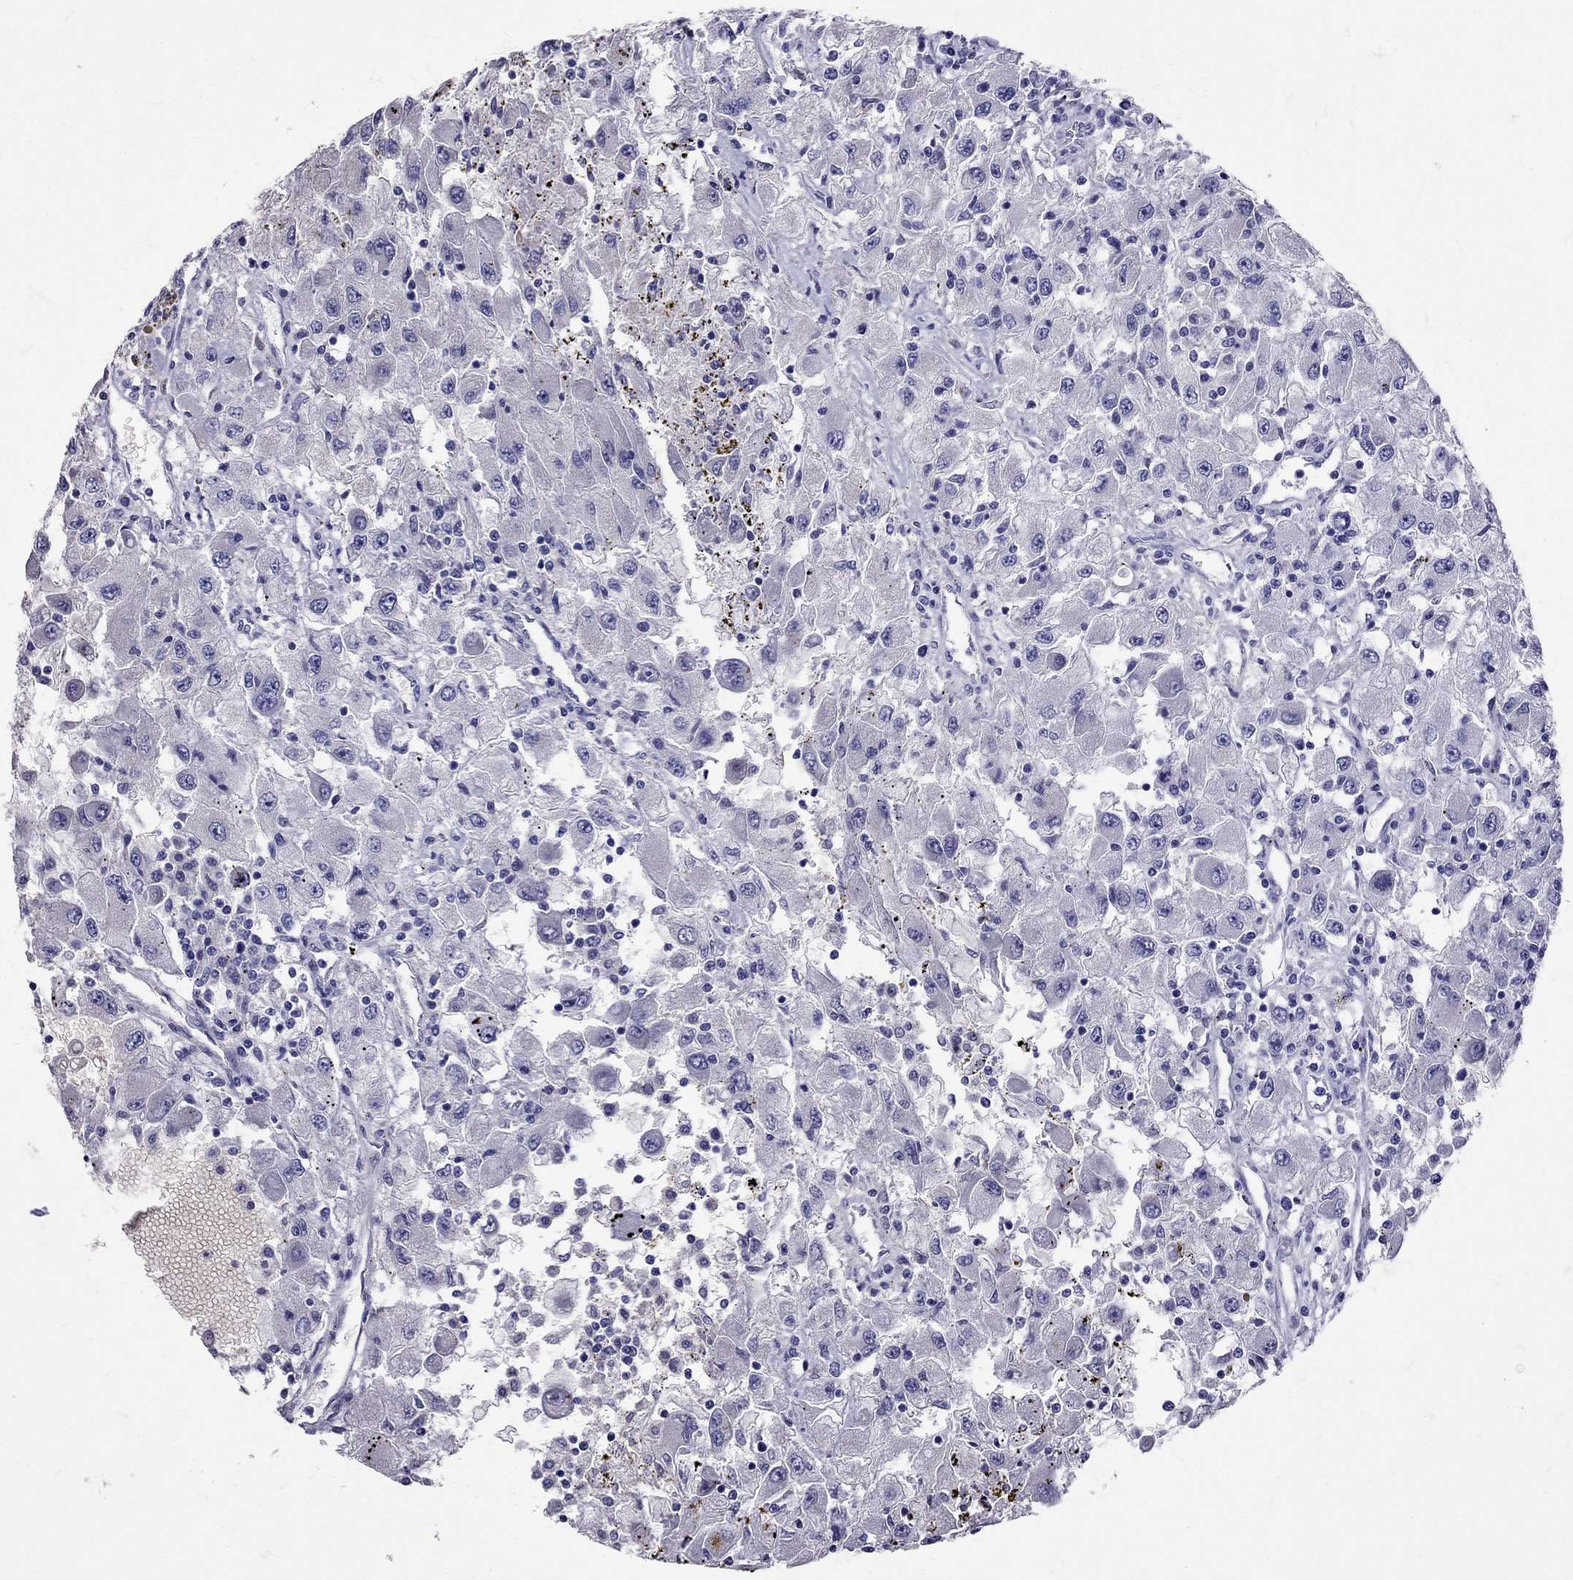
{"staining": {"intensity": "negative", "quantity": "none", "location": "none"}, "tissue": "renal cancer", "cell_type": "Tumor cells", "image_type": "cancer", "snomed": [{"axis": "morphology", "description": "Adenocarcinoma, NOS"}, {"axis": "topography", "description": "Kidney"}], "caption": "An image of renal cancer stained for a protein exhibits no brown staining in tumor cells.", "gene": "TBR1", "patient": {"sex": "female", "age": 67}}